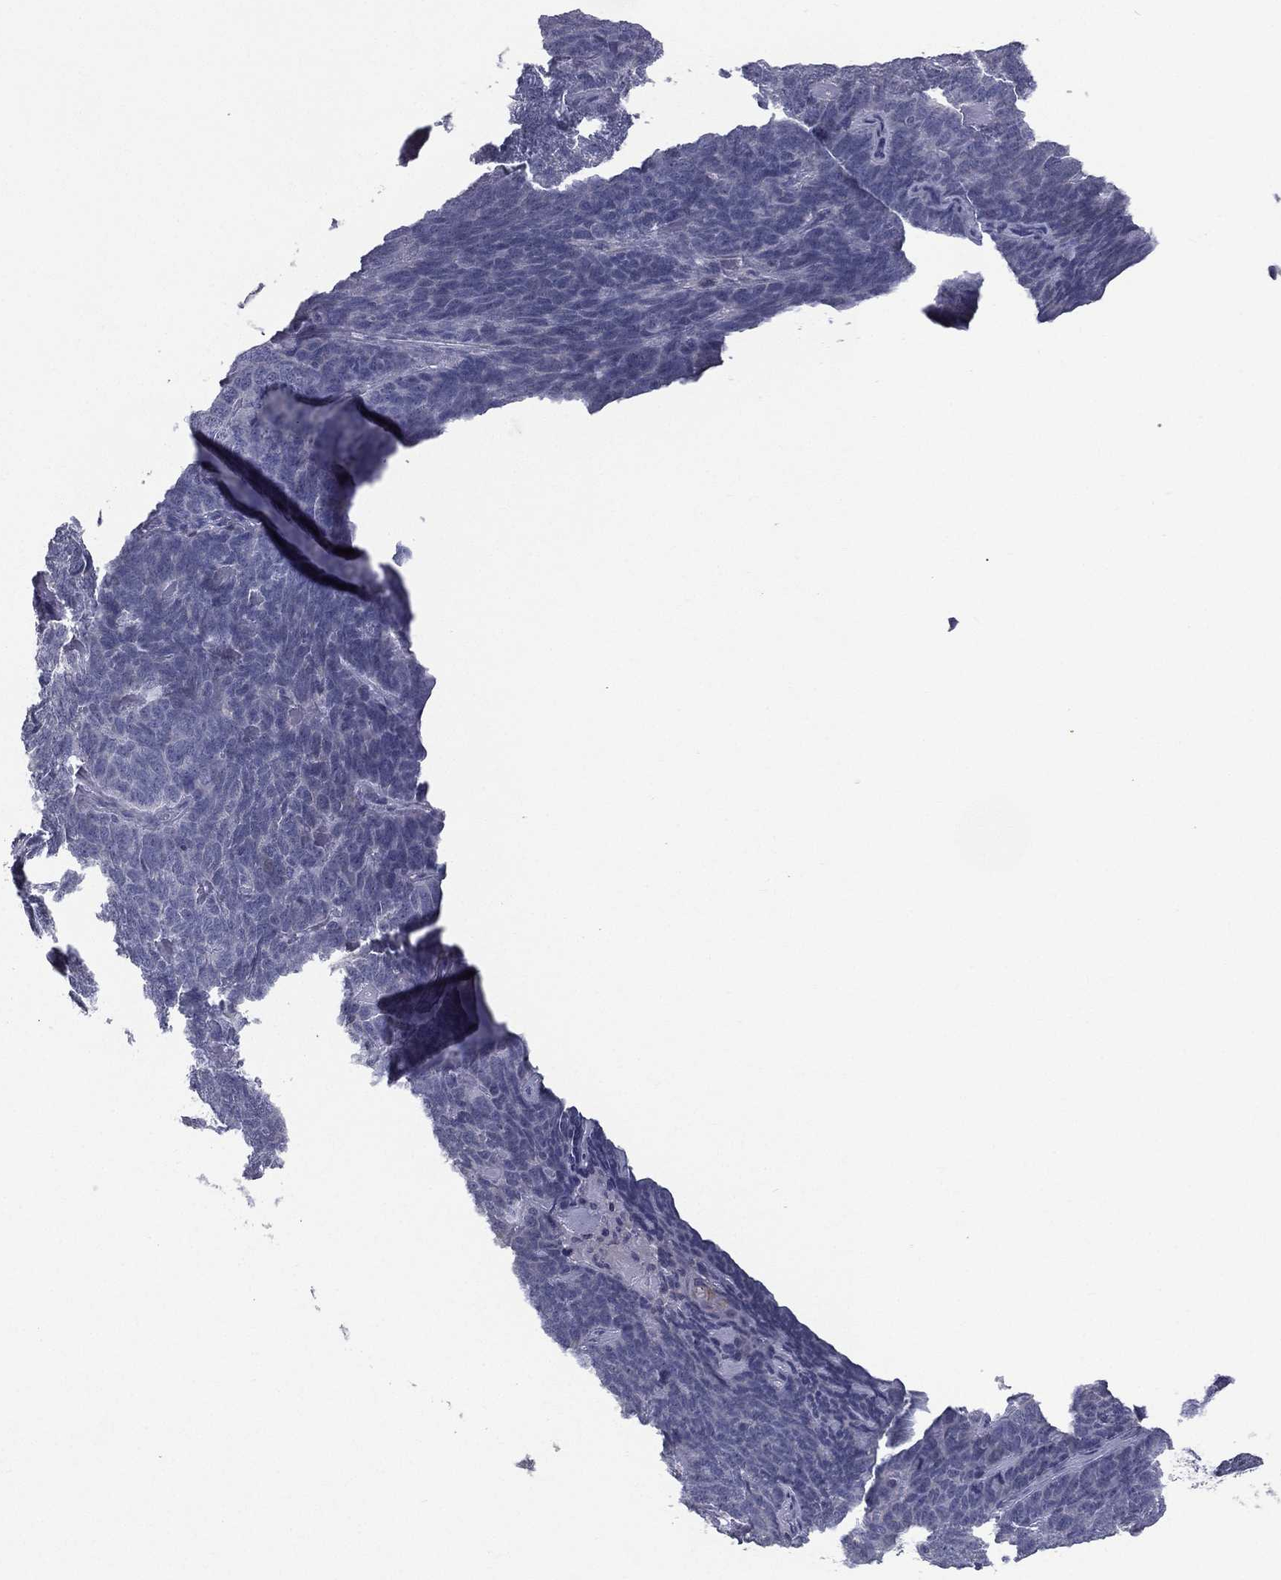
{"staining": {"intensity": "negative", "quantity": "none", "location": "none"}, "tissue": "skin cancer", "cell_type": "Tumor cells", "image_type": "cancer", "snomed": [{"axis": "morphology", "description": "Squamous cell carcinoma, NOS"}, {"axis": "topography", "description": "Skin"}, {"axis": "topography", "description": "Anal"}], "caption": "Tumor cells show no significant expression in skin cancer (squamous cell carcinoma).", "gene": "DMKN", "patient": {"sex": "female", "age": 51}}